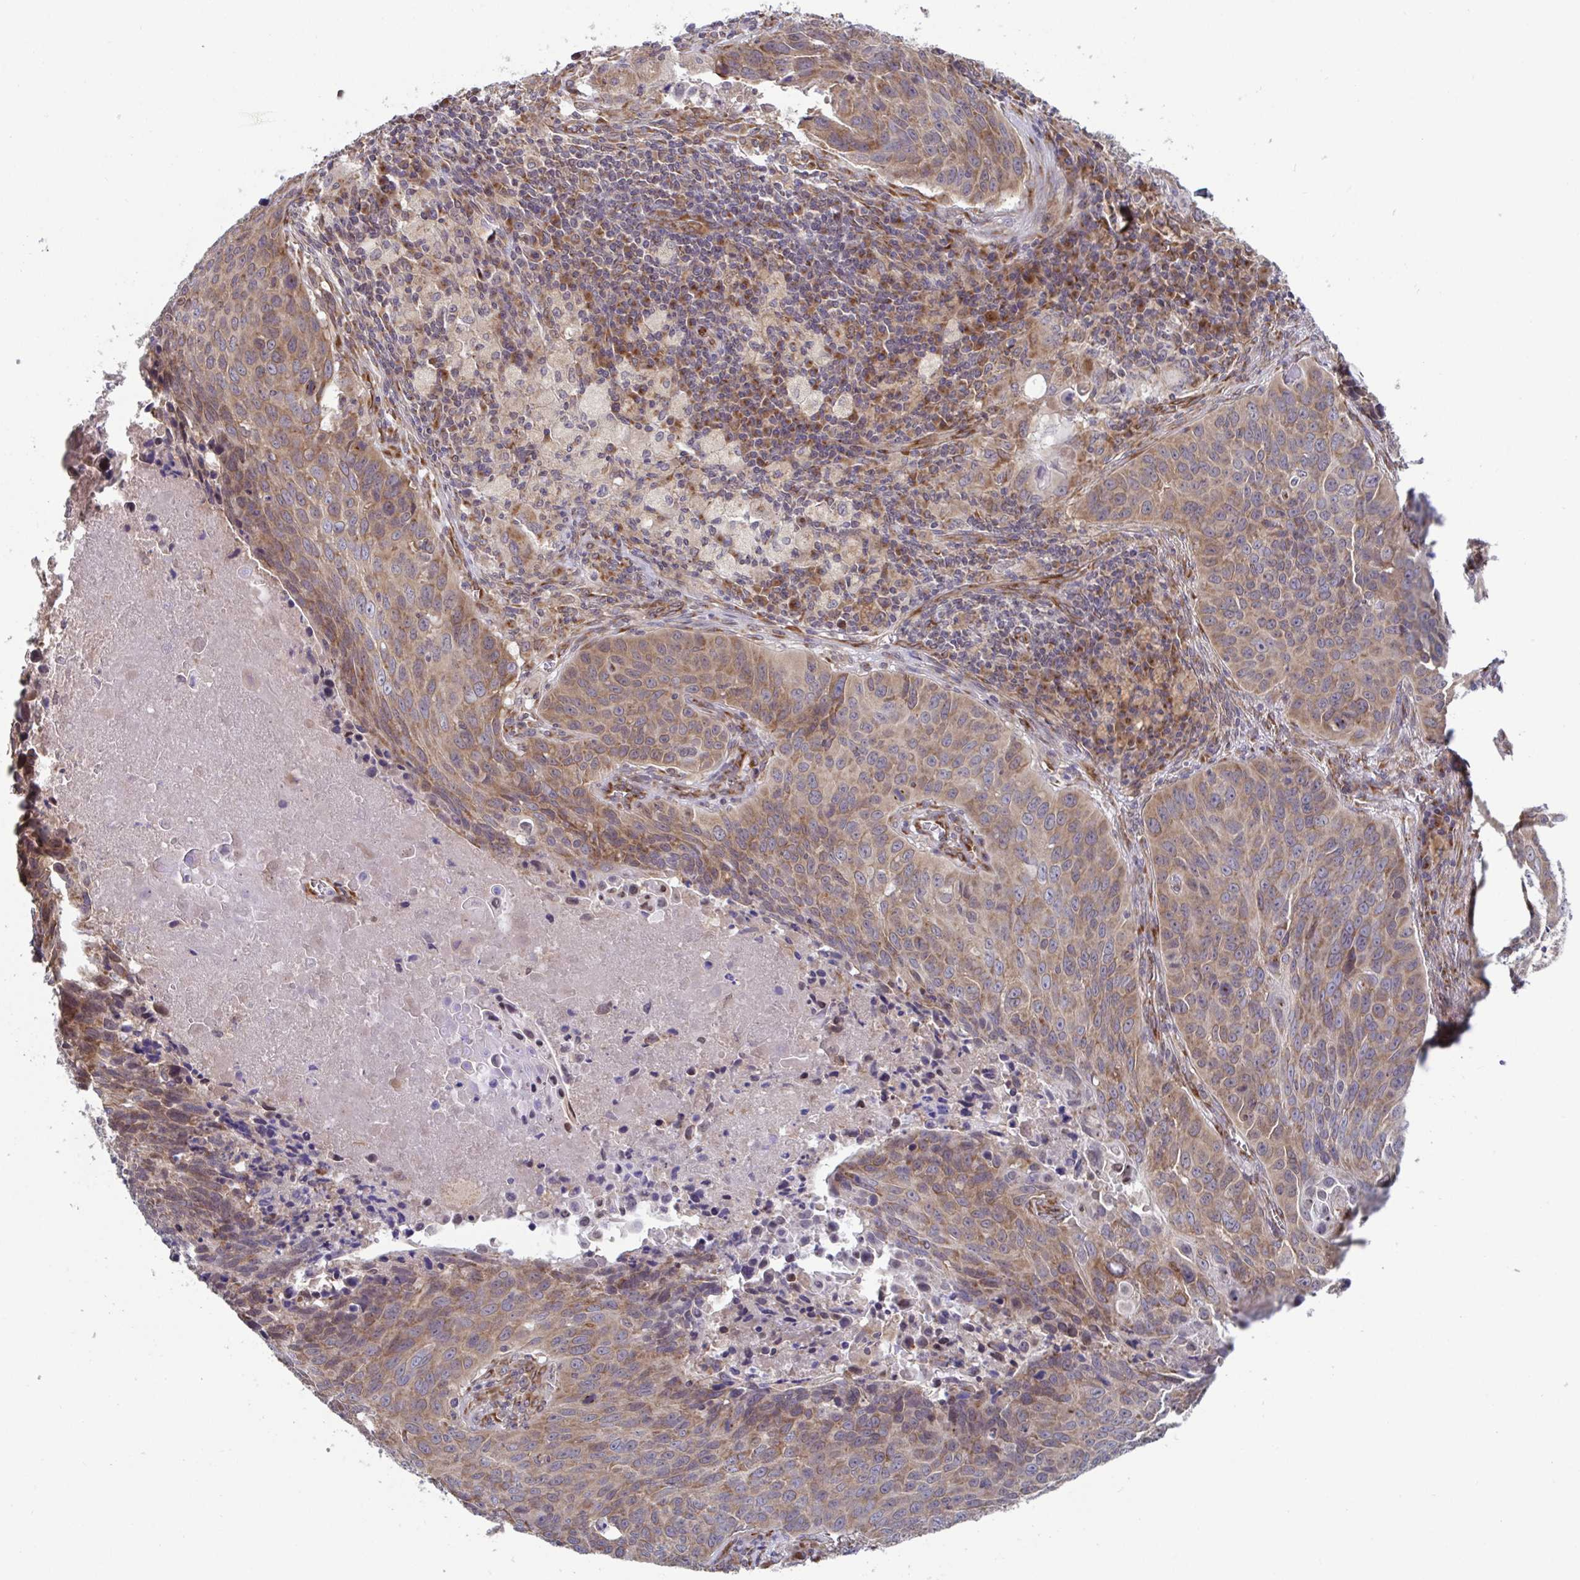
{"staining": {"intensity": "moderate", "quantity": ">75%", "location": "cytoplasmic/membranous"}, "tissue": "lung cancer", "cell_type": "Tumor cells", "image_type": "cancer", "snomed": [{"axis": "morphology", "description": "Squamous cell carcinoma, NOS"}, {"axis": "topography", "description": "Lung"}], "caption": "Human lung cancer stained with a protein marker shows moderate staining in tumor cells.", "gene": "ATP5MJ", "patient": {"sex": "male", "age": 78}}